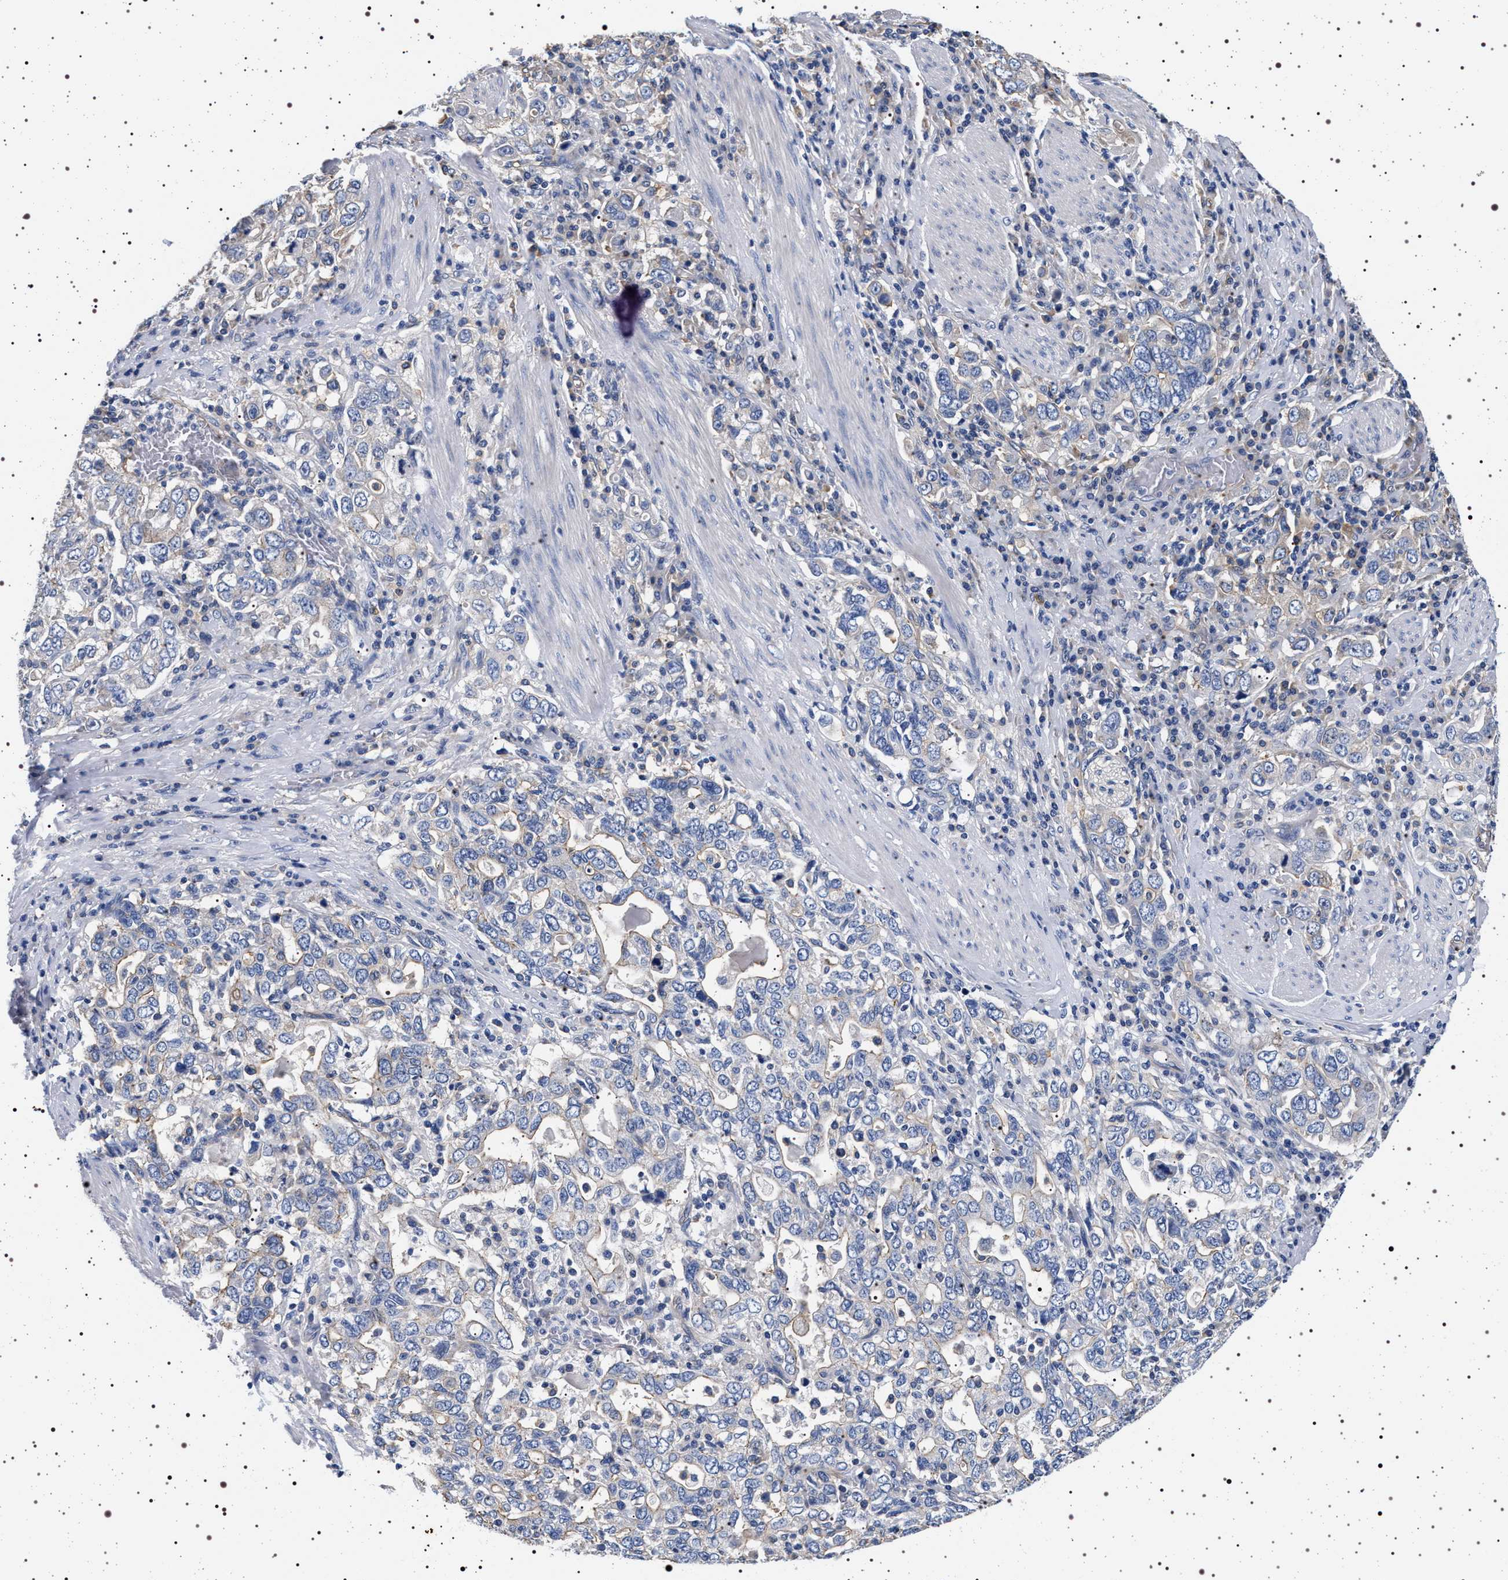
{"staining": {"intensity": "weak", "quantity": "<25%", "location": "cytoplasmic/membranous"}, "tissue": "stomach cancer", "cell_type": "Tumor cells", "image_type": "cancer", "snomed": [{"axis": "morphology", "description": "Adenocarcinoma, NOS"}, {"axis": "topography", "description": "Stomach, upper"}], "caption": "There is no significant positivity in tumor cells of stomach cancer (adenocarcinoma).", "gene": "HSD17B1", "patient": {"sex": "male", "age": 62}}